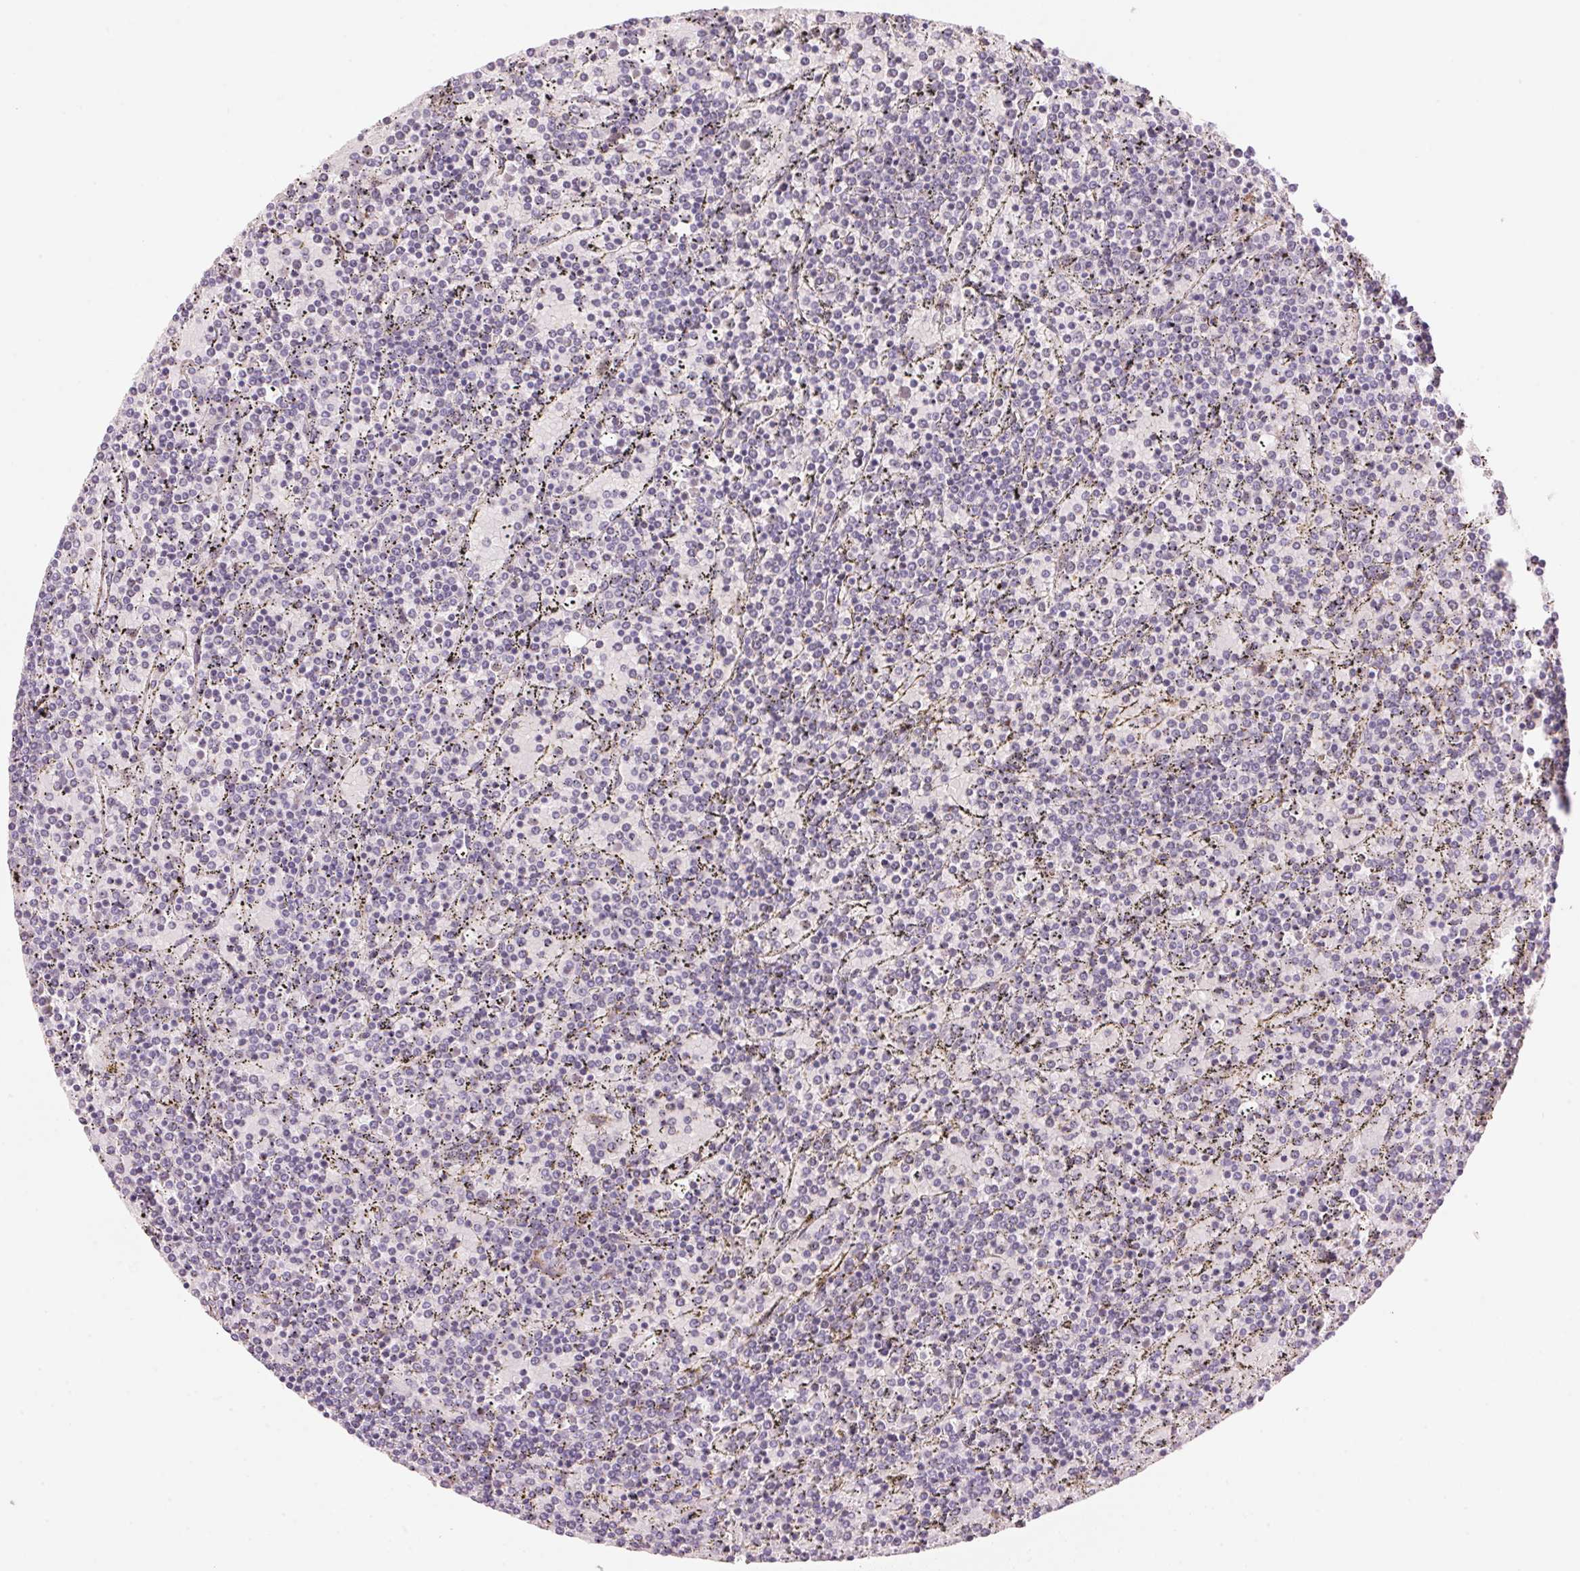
{"staining": {"intensity": "negative", "quantity": "none", "location": "none"}, "tissue": "lymphoma", "cell_type": "Tumor cells", "image_type": "cancer", "snomed": [{"axis": "morphology", "description": "Malignant lymphoma, non-Hodgkin's type, Low grade"}, {"axis": "topography", "description": "Spleen"}], "caption": "This is a histopathology image of immunohistochemistry (IHC) staining of low-grade malignant lymphoma, non-Hodgkin's type, which shows no expression in tumor cells. The staining was performed using DAB (3,3'-diaminobenzidine) to visualize the protein expression in brown, while the nuclei were stained in blue with hematoxylin (Magnification: 20x).", "gene": "CYP11B1", "patient": {"sex": "female", "age": 77}}